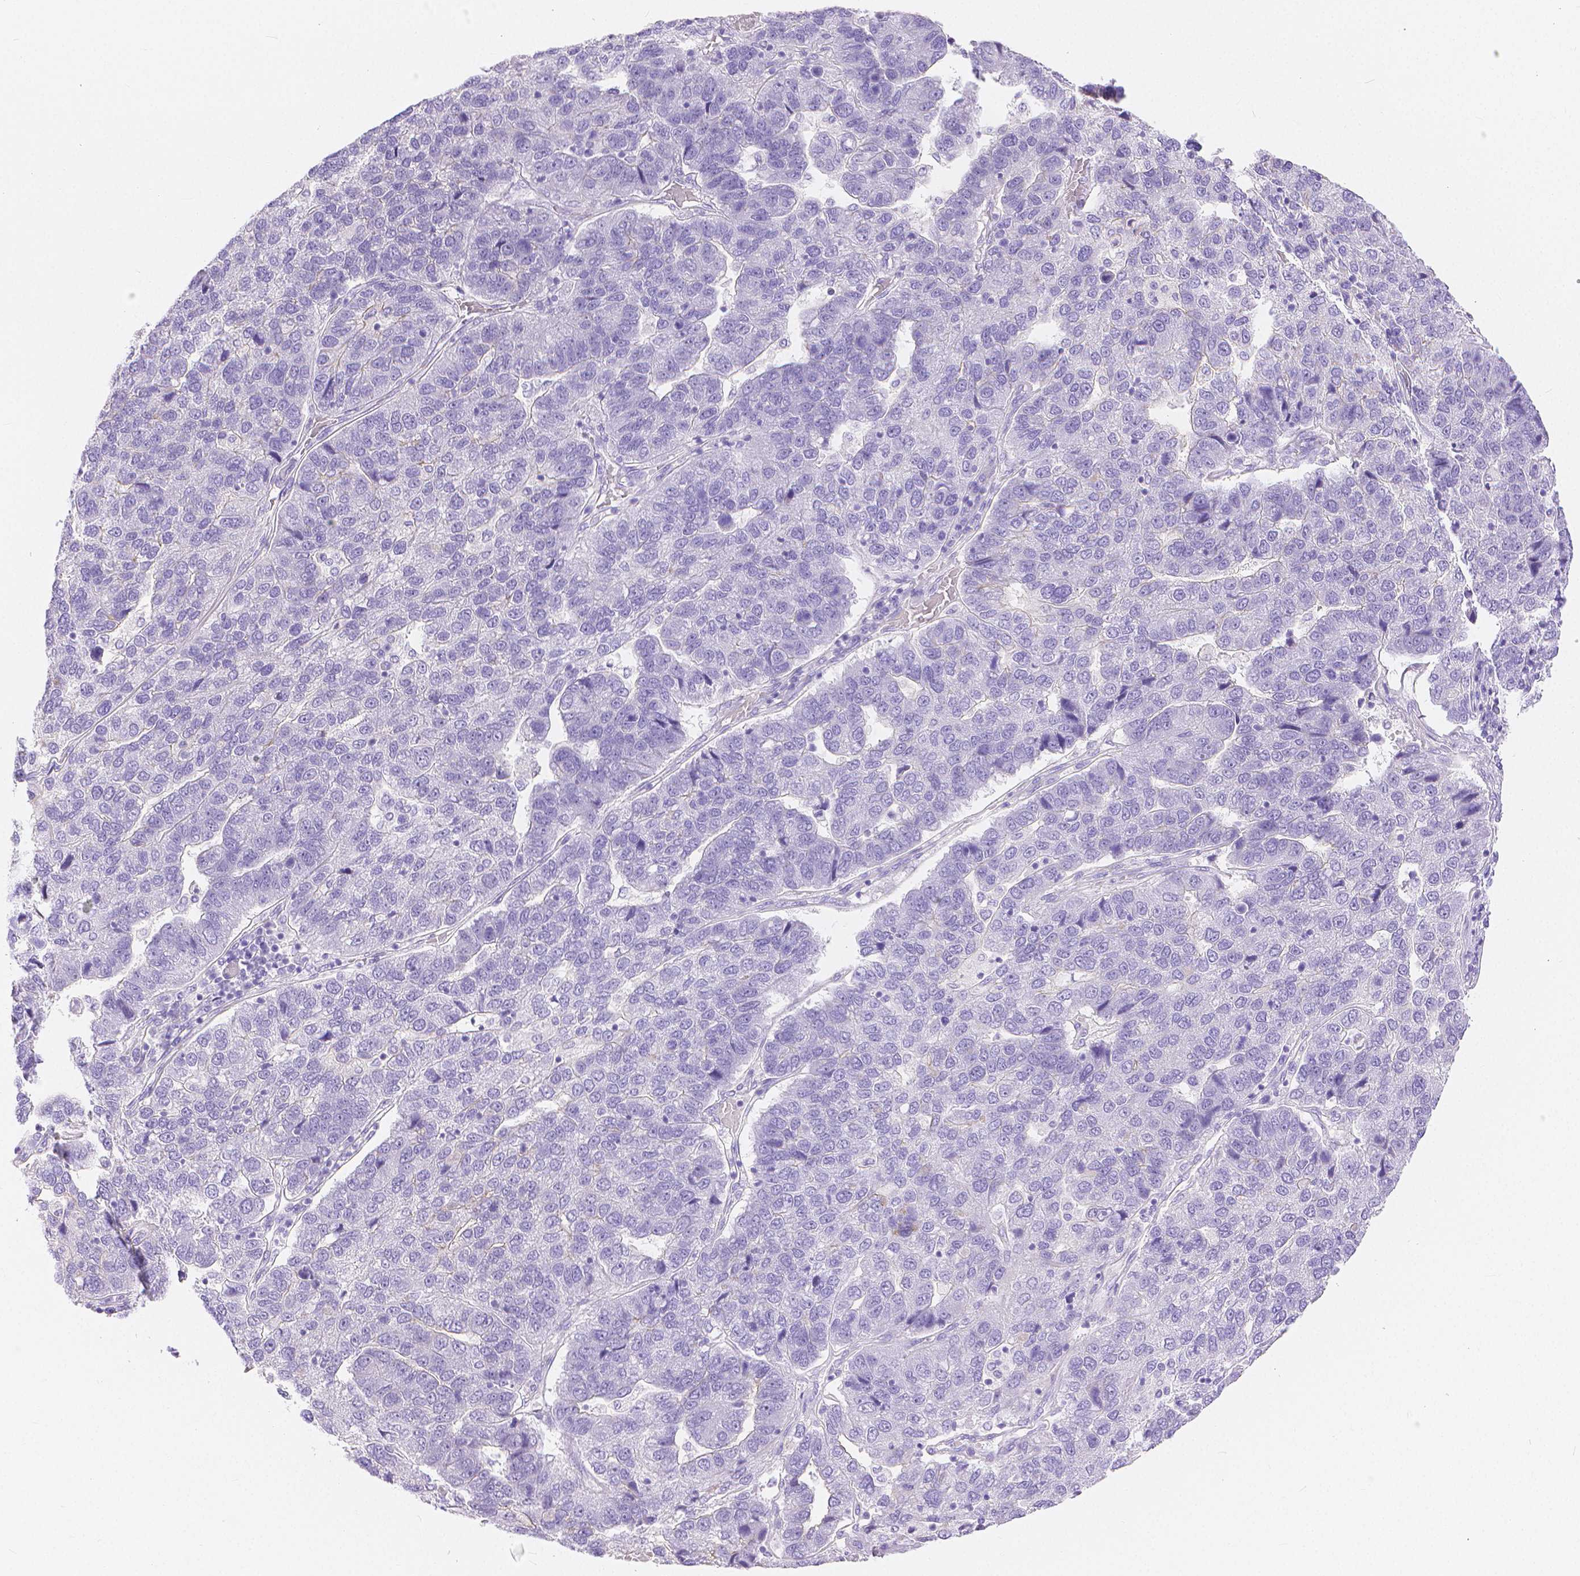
{"staining": {"intensity": "negative", "quantity": "none", "location": "none"}, "tissue": "pancreatic cancer", "cell_type": "Tumor cells", "image_type": "cancer", "snomed": [{"axis": "morphology", "description": "Adenocarcinoma, NOS"}, {"axis": "topography", "description": "Pancreas"}], "caption": "Immunohistochemistry (IHC) photomicrograph of neoplastic tissue: human pancreatic cancer (adenocarcinoma) stained with DAB exhibits no significant protein positivity in tumor cells.", "gene": "SLC27A5", "patient": {"sex": "female", "age": 61}}